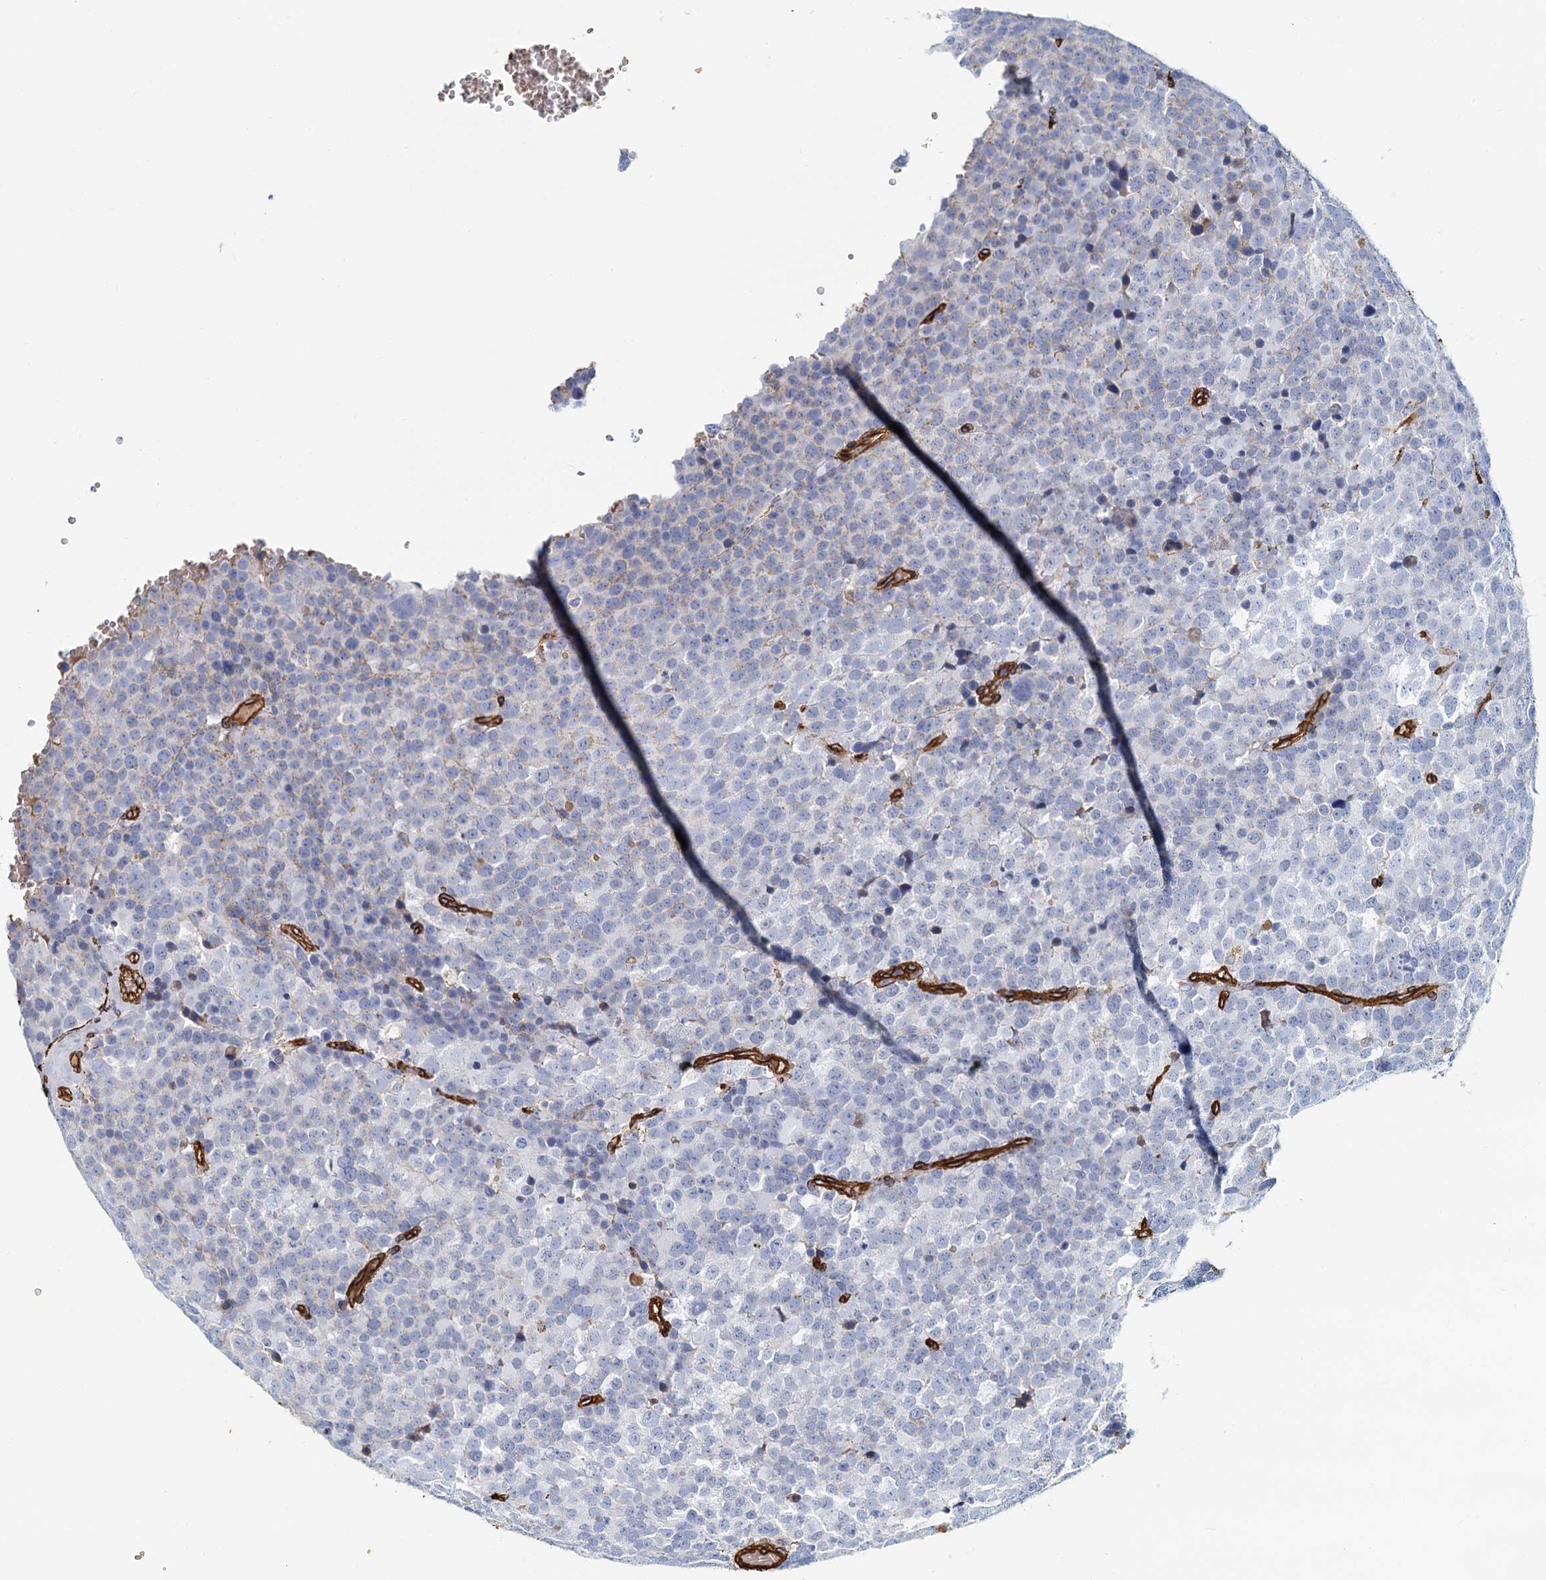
{"staining": {"intensity": "negative", "quantity": "none", "location": "none"}, "tissue": "testis cancer", "cell_type": "Tumor cells", "image_type": "cancer", "snomed": [{"axis": "morphology", "description": "Seminoma, NOS"}, {"axis": "topography", "description": "Testis"}], "caption": "Immunohistochemical staining of human testis cancer (seminoma) exhibits no significant expression in tumor cells.", "gene": "DGKG", "patient": {"sex": "male", "age": 71}}